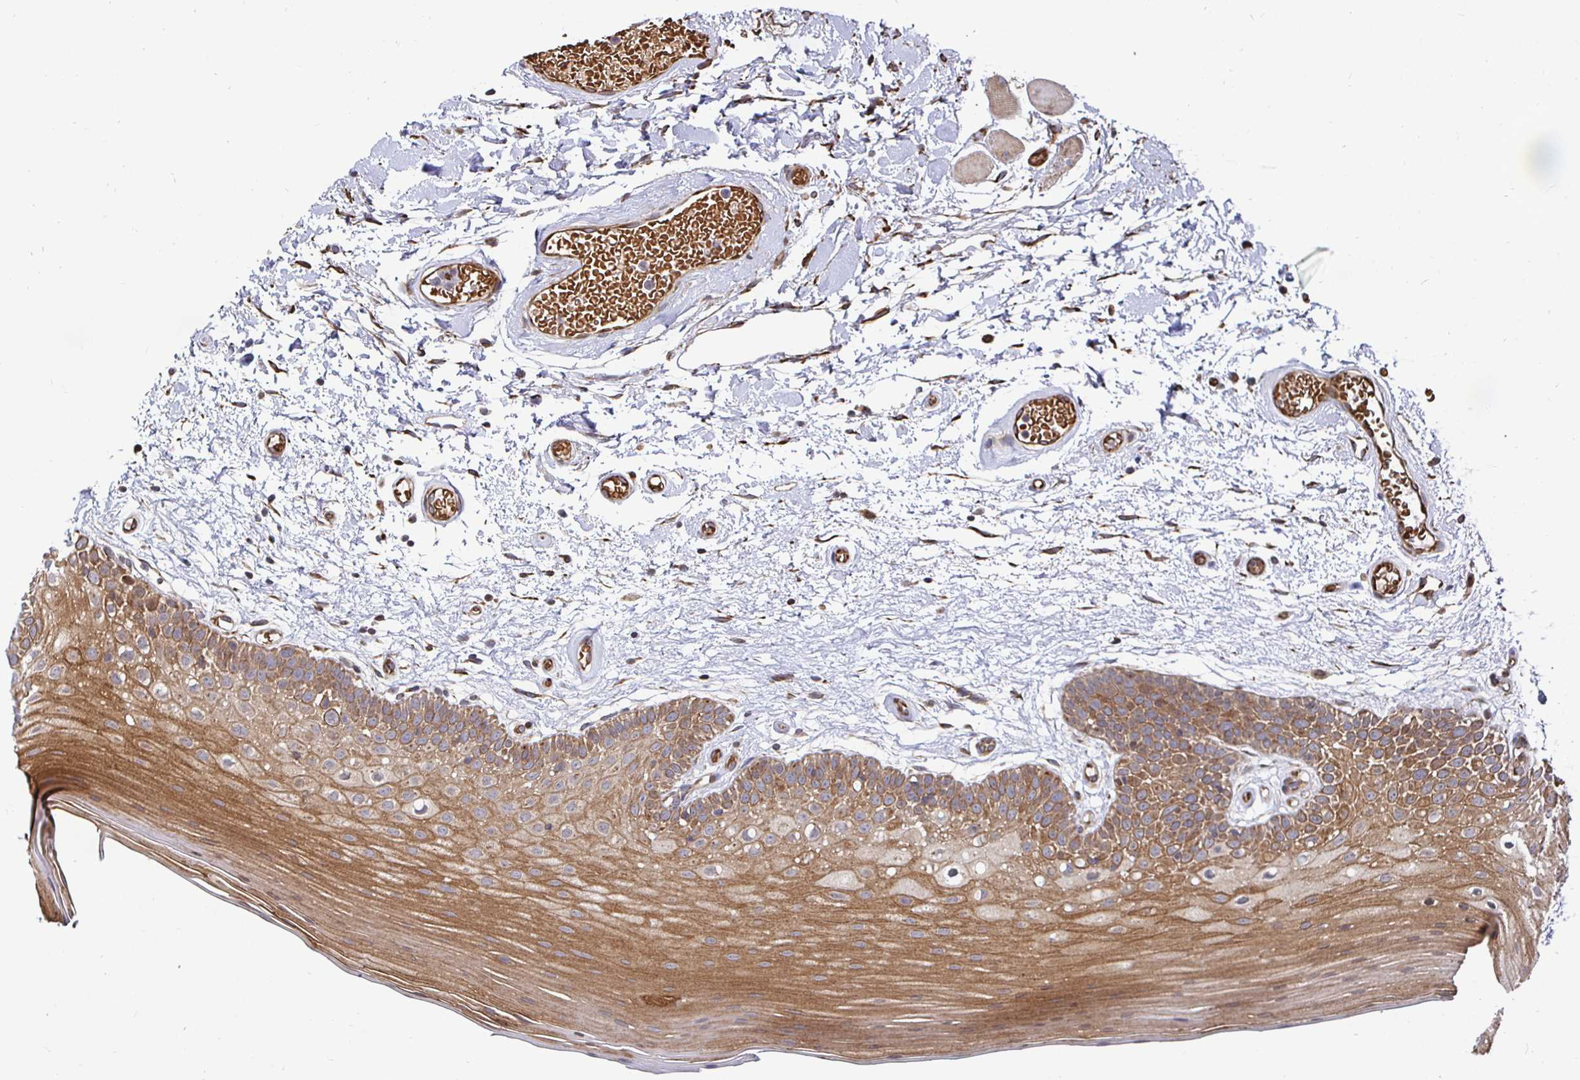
{"staining": {"intensity": "moderate", "quantity": ">75%", "location": "cytoplasmic/membranous"}, "tissue": "oral mucosa", "cell_type": "Squamous epithelial cells", "image_type": "normal", "snomed": [{"axis": "morphology", "description": "Normal tissue, NOS"}, {"axis": "morphology", "description": "Squamous cell carcinoma, NOS"}, {"axis": "topography", "description": "Oral tissue"}, {"axis": "topography", "description": "Tounge, NOS"}, {"axis": "topography", "description": "Head-Neck"}], "caption": "Protein staining shows moderate cytoplasmic/membranous expression in approximately >75% of squamous epithelial cells in normal oral mucosa. Nuclei are stained in blue.", "gene": "TBKBP1", "patient": {"sex": "male", "age": 62}}